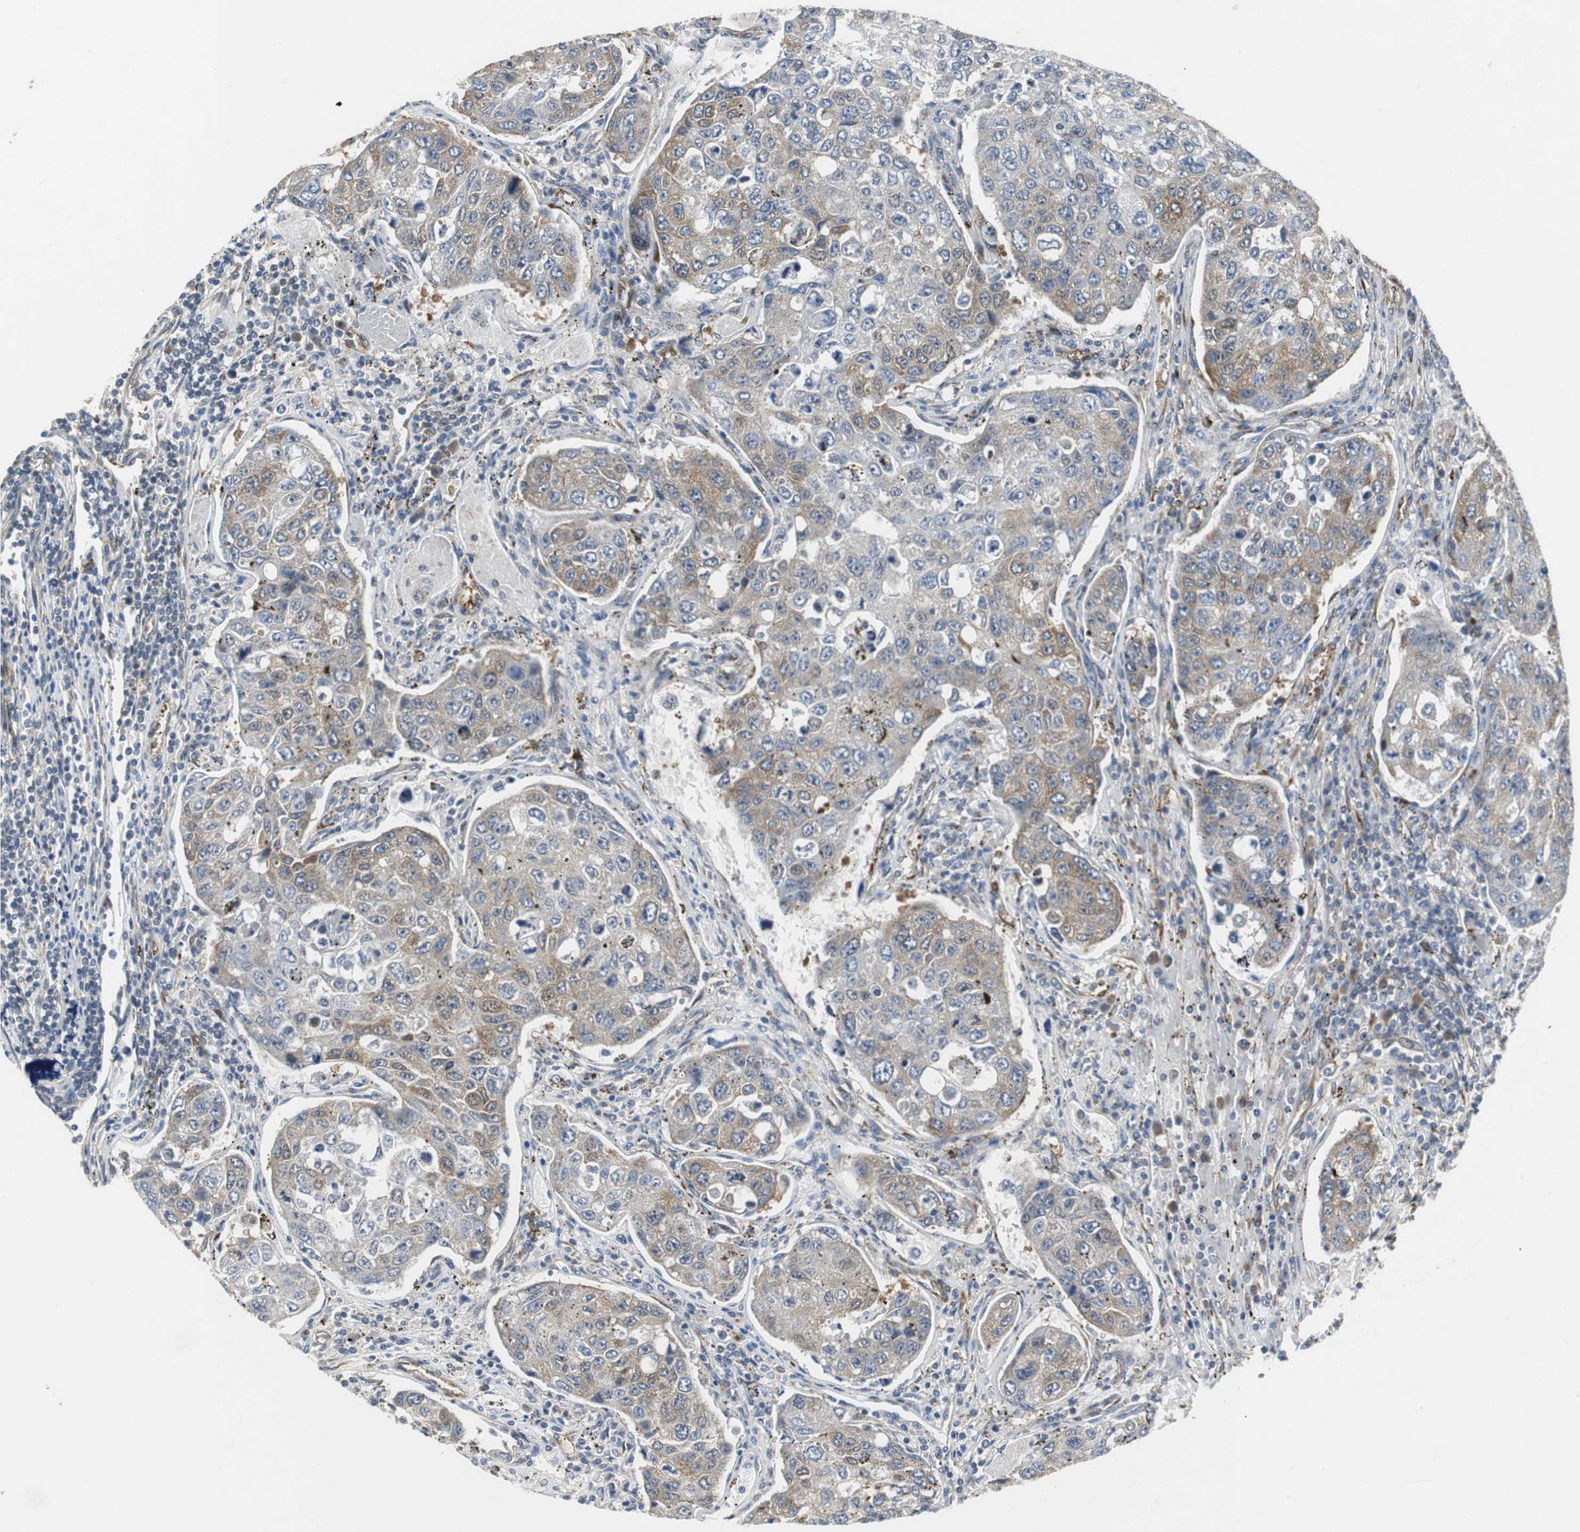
{"staining": {"intensity": "weak", "quantity": ">75%", "location": "cytoplasmic/membranous"}, "tissue": "urothelial cancer", "cell_type": "Tumor cells", "image_type": "cancer", "snomed": [{"axis": "morphology", "description": "Urothelial carcinoma, High grade"}, {"axis": "topography", "description": "Lymph node"}, {"axis": "topography", "description": "Urinary bladder"}], "caption": "Tumor cells show weak cytoplasmic/membranous expression in about >75% of cells in urothelial cancer. Using DAB (3,3'-diaminobenzidine) (brown) and hematoxylin (blue) stains, captured at high magnification using brightfield microscopy.", "gene": "ISCU", "patient": {"sex": "male", "age": 51}}